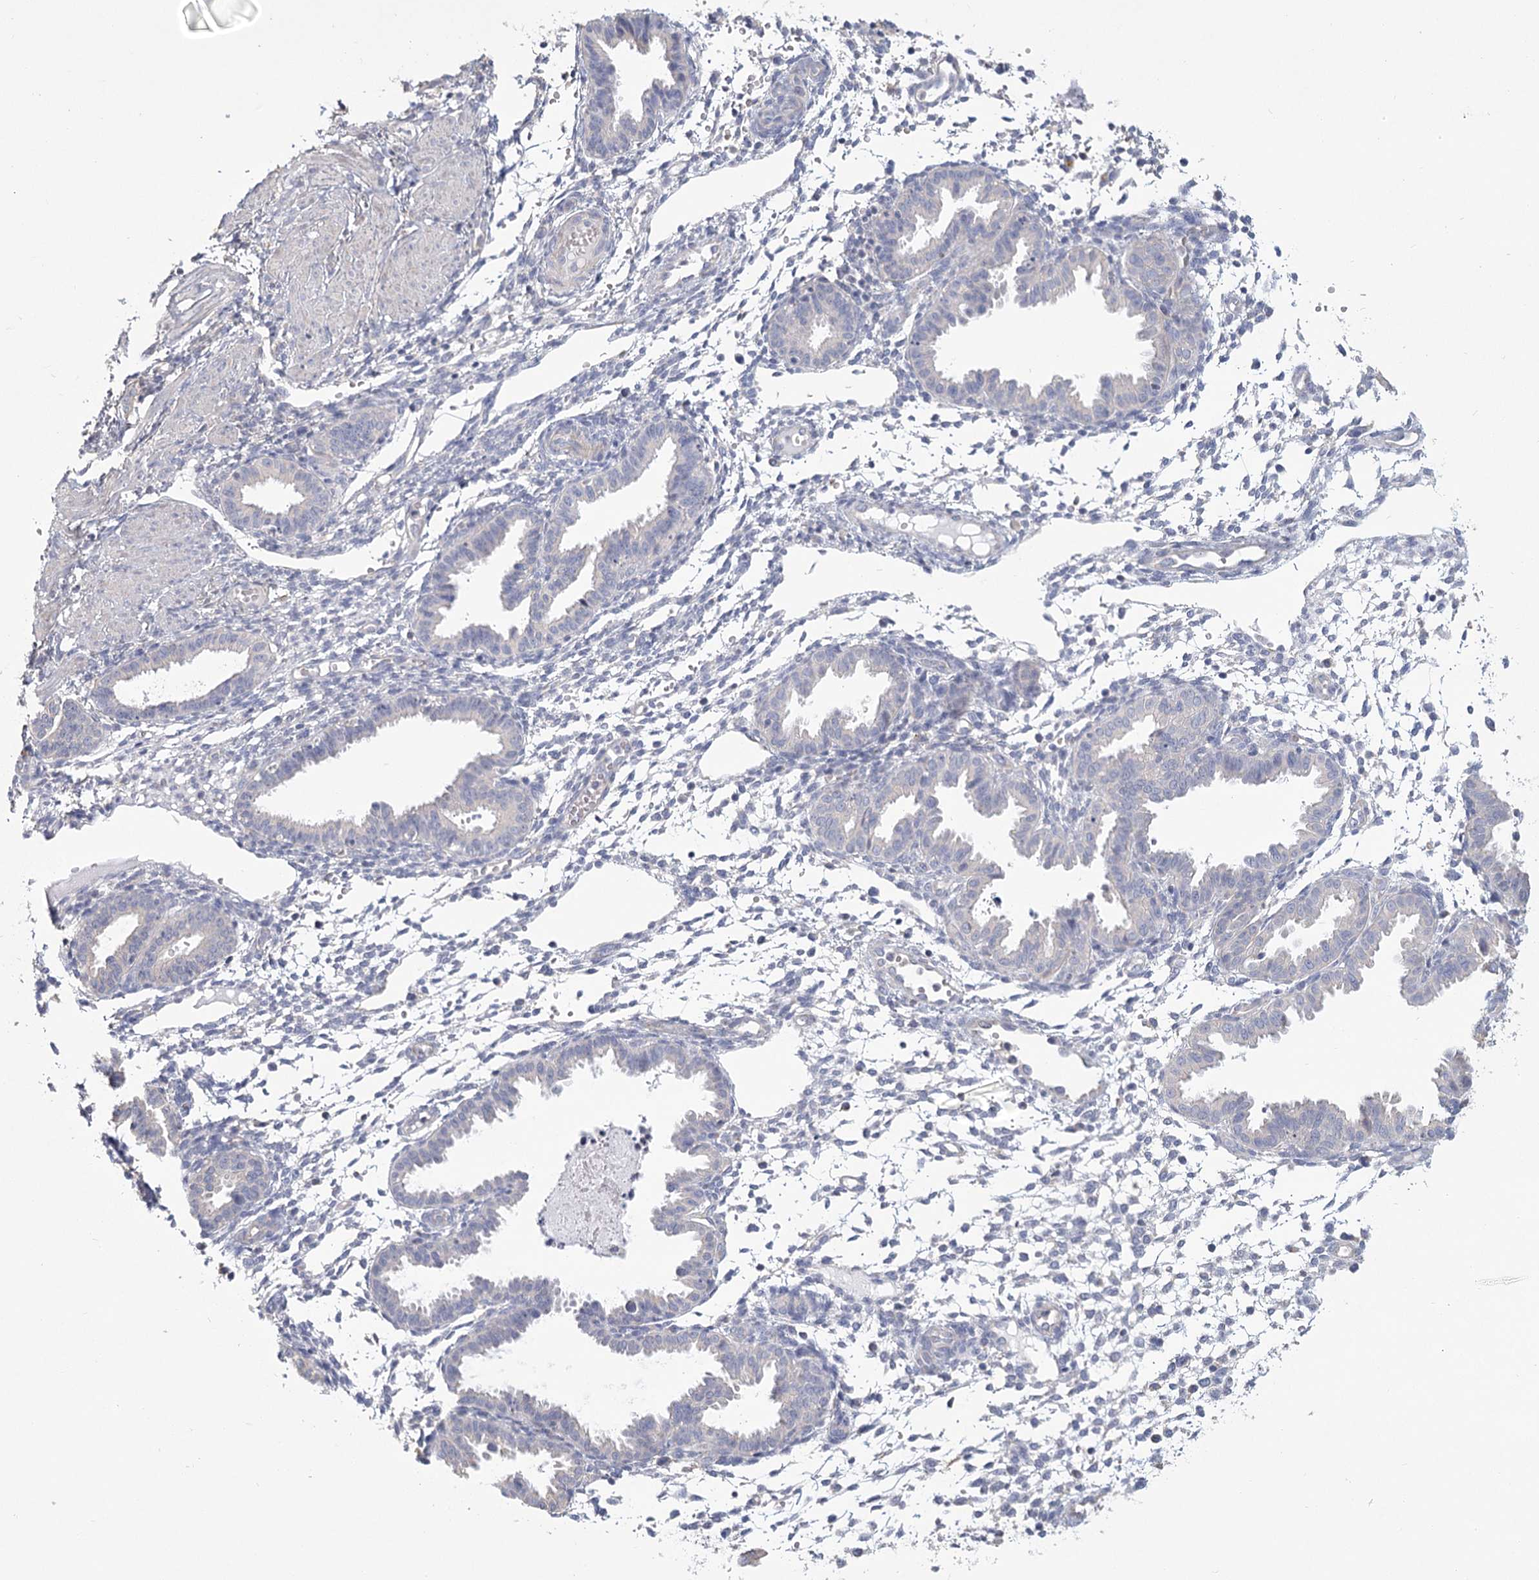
{"staining": {"intensity": "negative", "quantity": "none", "location": "none"}, "tissue": "endometrium", "cell_type": "Cells in endometrial stroma", "image_type": "normal", "snomed": [{"axis": "morphology", "description": "Normal tissue, NOS"}, {"axis": "topography", "description": "Endometrium"}], "caption": "There is no significant staining in cells in endometrial stroma of endometrium.", "gene": "CNTLN", "patient": {"sex": "female", "age": 33}}